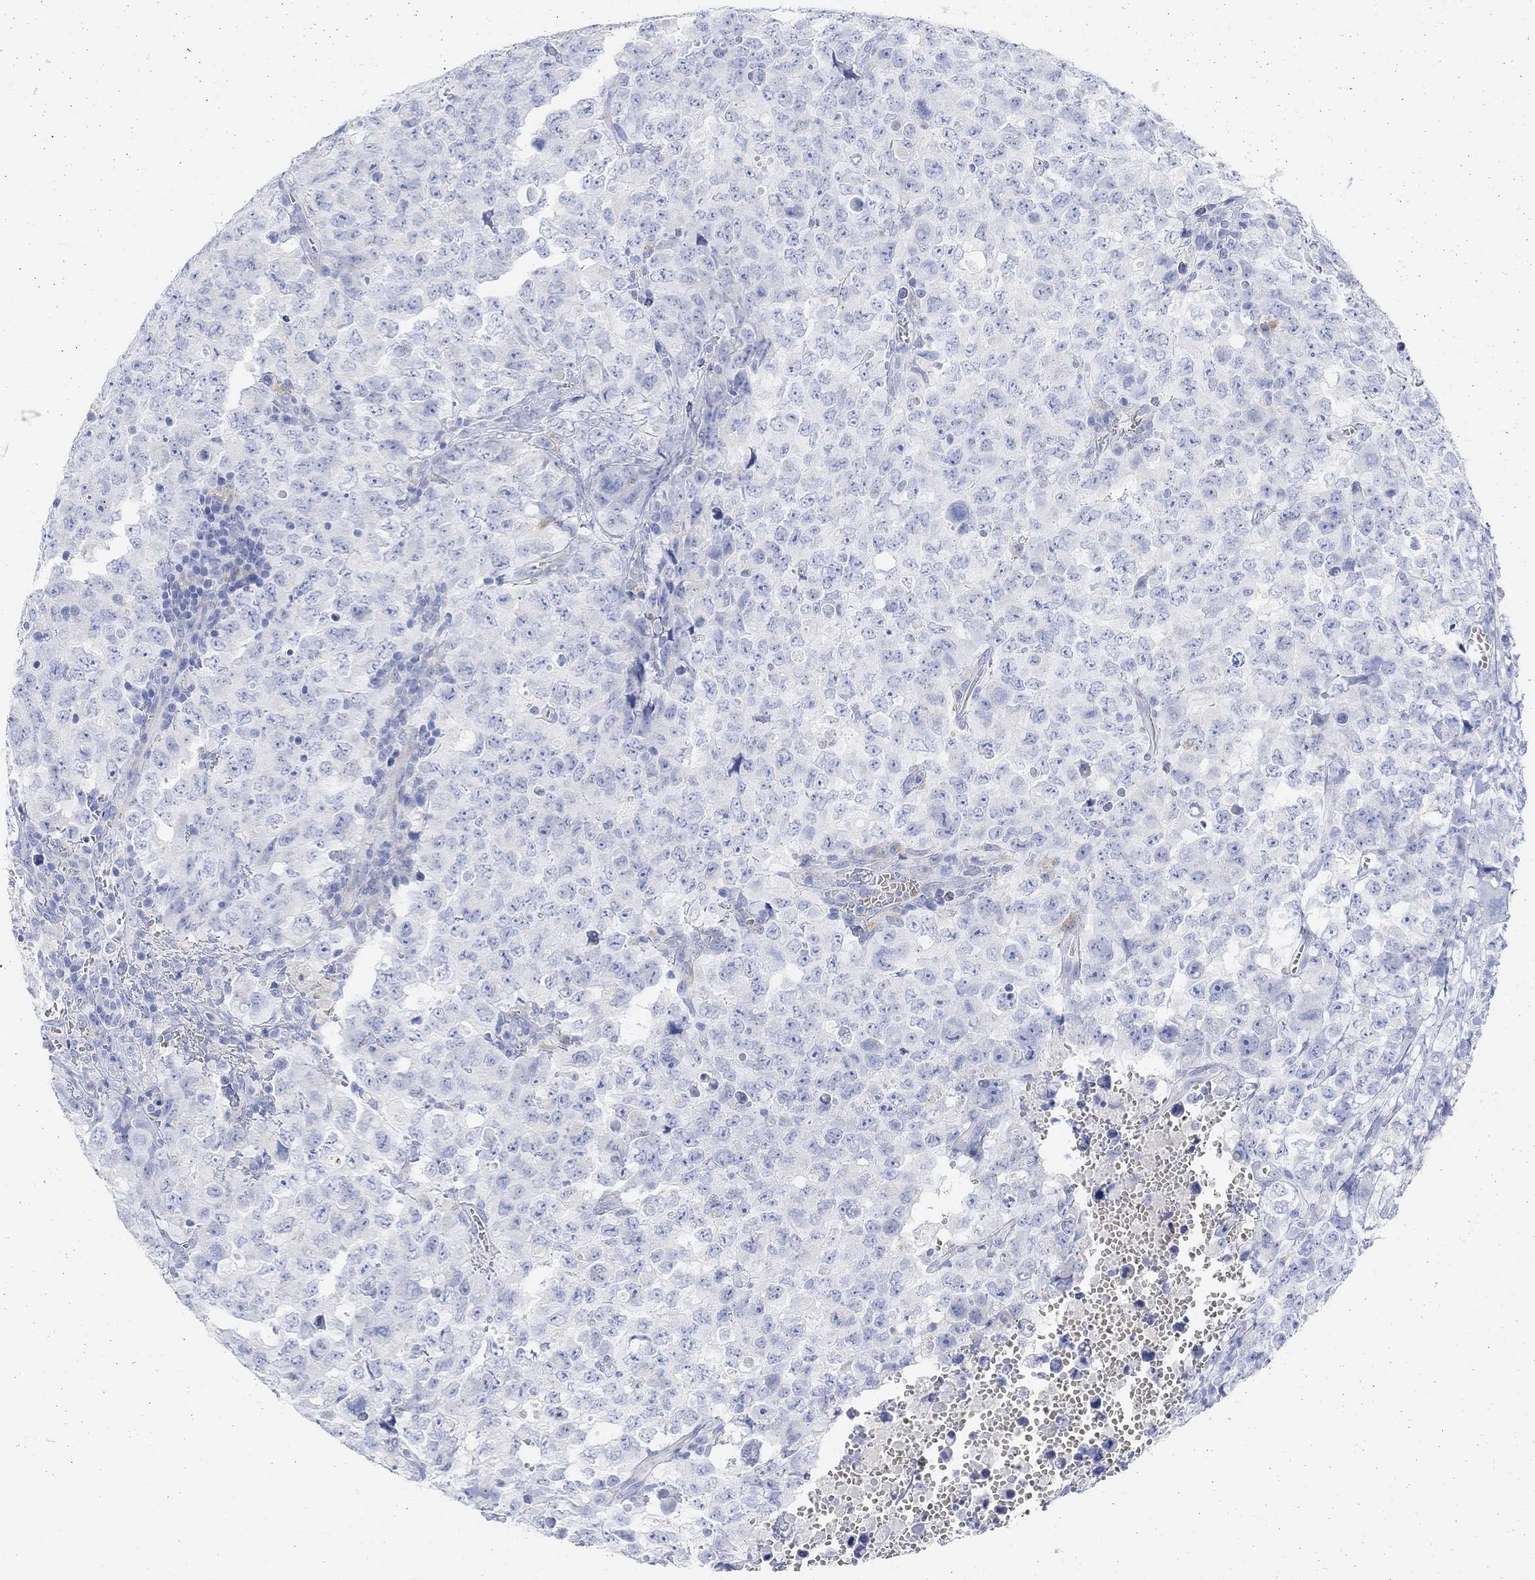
{"staining": {"intensity": "negative", "quantity": "none", "location": "none"}, "tissue": "testis cancer", "cell_type": "Tumor cells", "image_type": "cancer", "snomed": [{"axis": "morphology", "description": "Carcinoma, Embryonal, NOS"}, {"axis": "topography", "description": "Testis"}], "caption": "This is a histopathology image of immunohistochemistry staining of embryonal carcinoma (testis), which shows no staining in tumor cells. (DAB IHC visualized using brightfield microscopy, high magnification).", "gene": "RETNLB", "patient": {"sex": "male", "age": 23}}